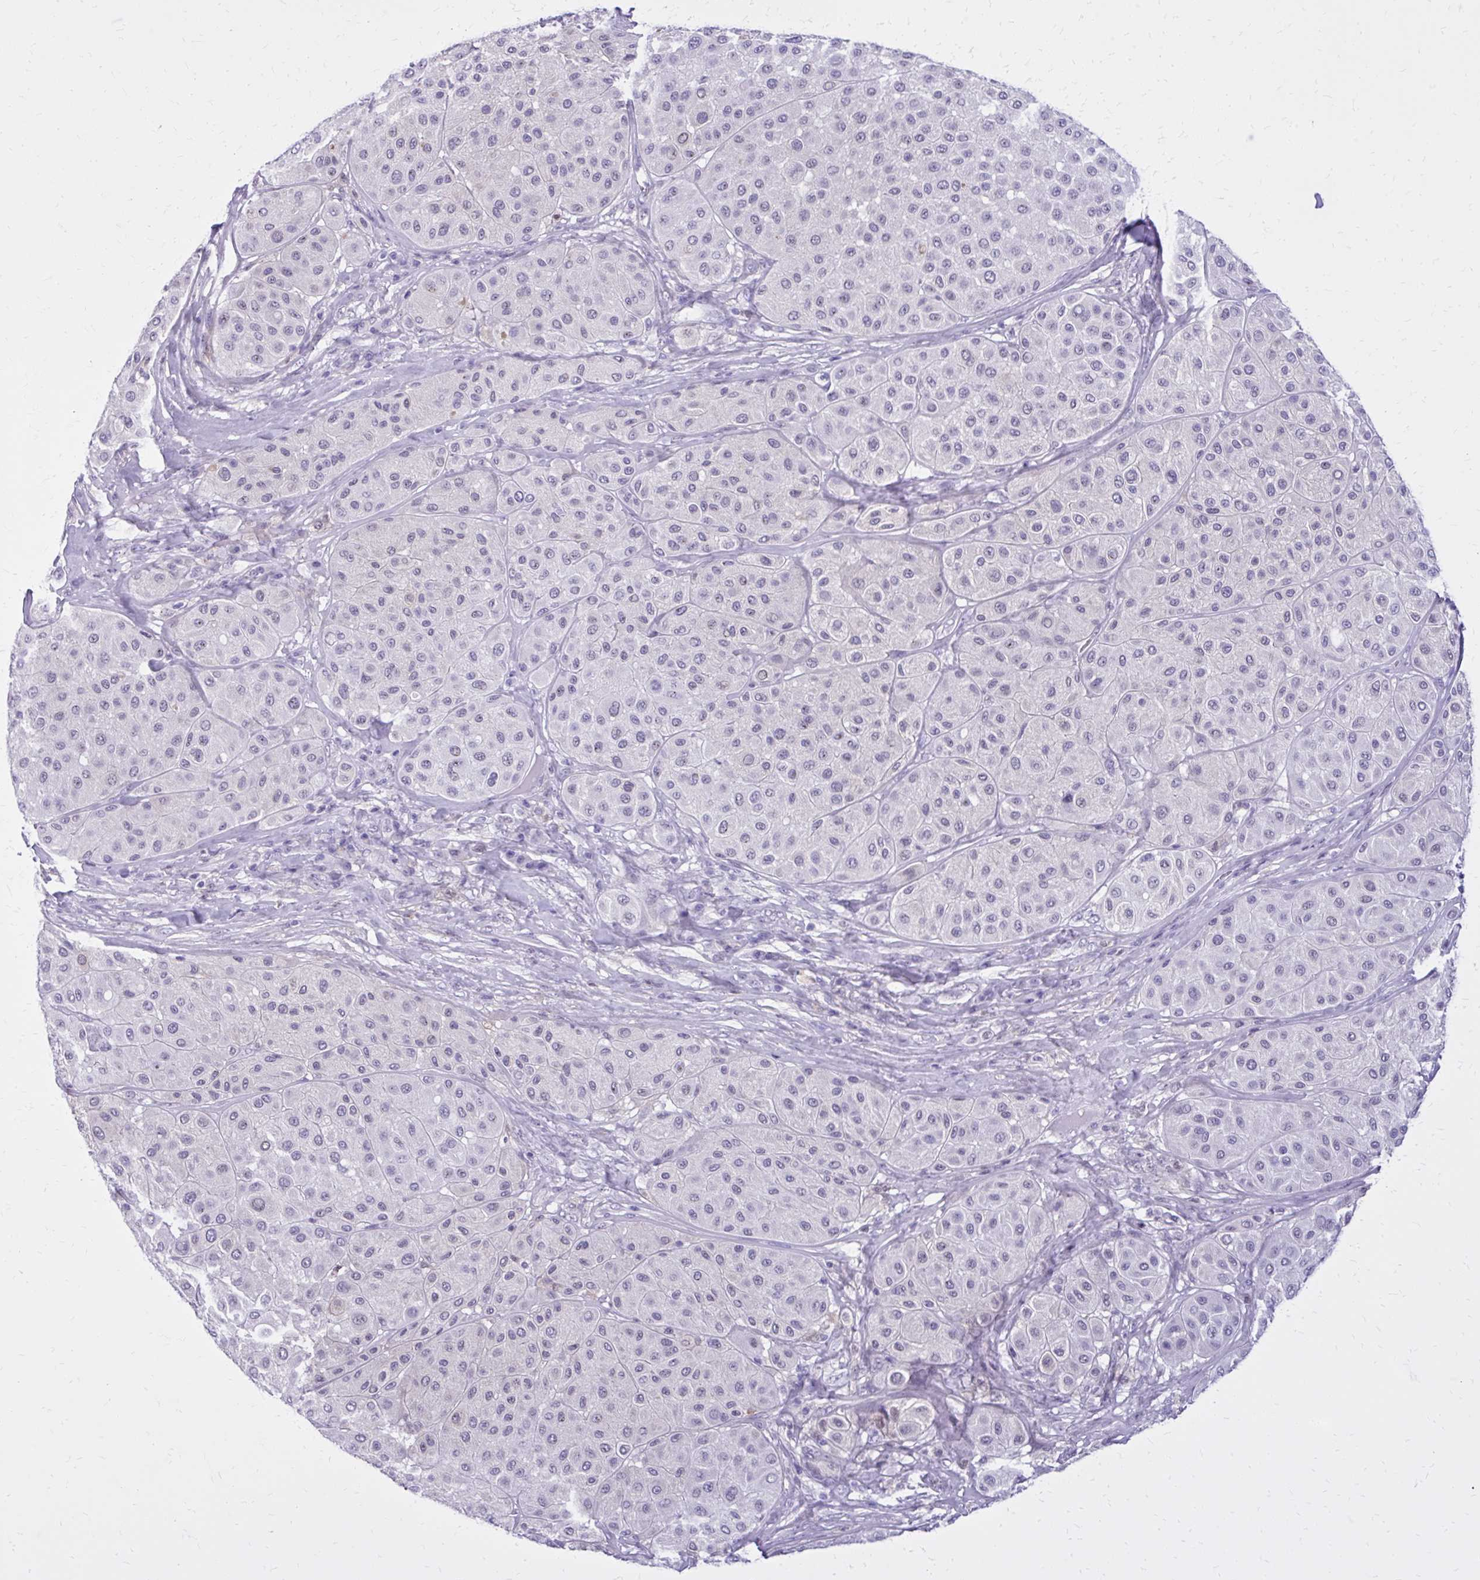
{"staining": {"intensity": "negative", "quantity": "none", "location": "none"}, "tissue": "melanoma", "cell_type": "Tumor cells", "image_type": "cancer", "snomed": [{"axis": "morphology", "description": "Malignant melanoma, Metastatic site"}, {"axis": "topography", "description": "Smooth muscle"}], "caption": "Immunohistochemical staining of melanoma demonstrates no significant expression in tumor cells.", "gene": "RASL11B", "patient": {"sex": "male", "age": 41}}